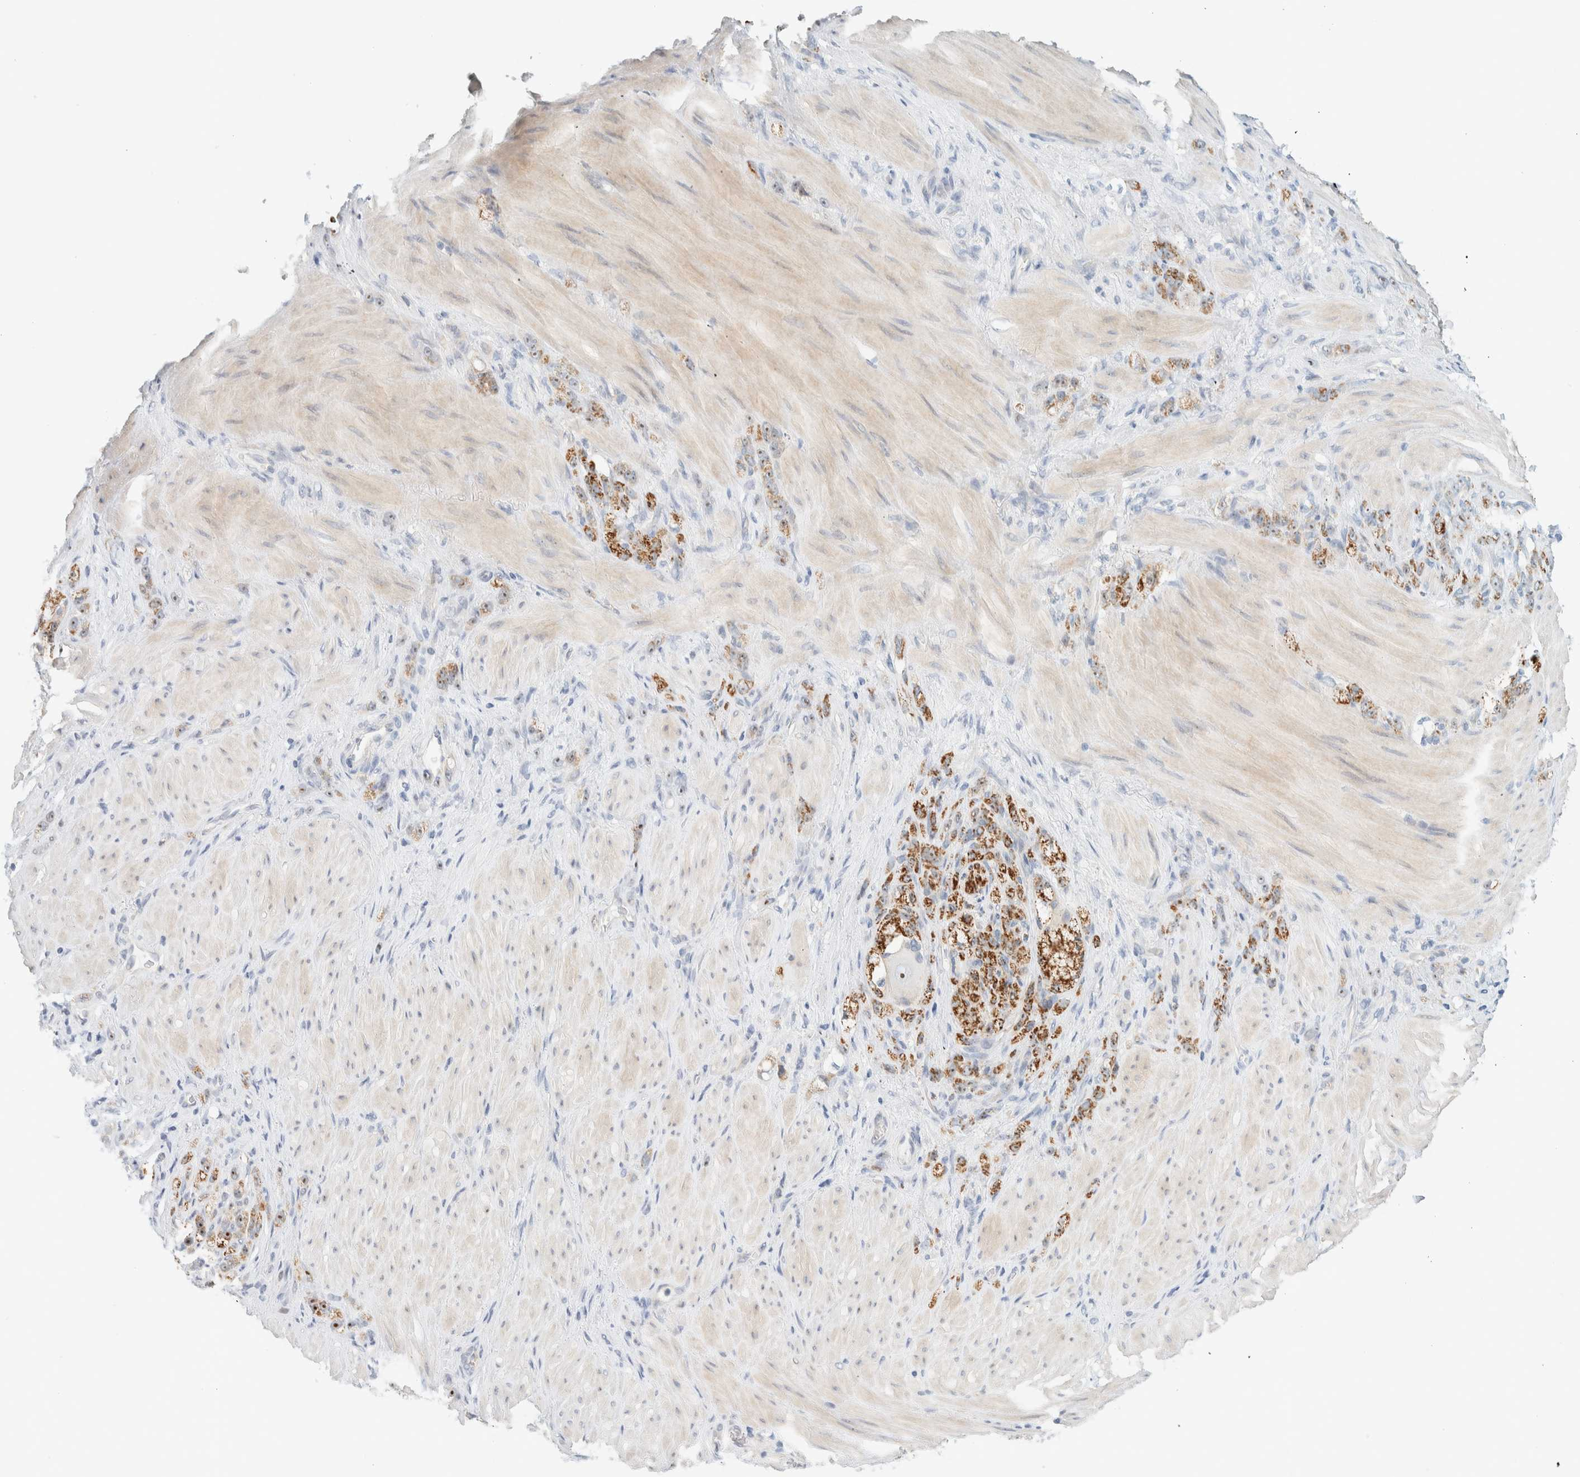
{"staining": {"intensity": "moderate", "quantity": ">75%", "location": "cytoplasmic/membranous"}, "tissue": "stomach cancer", "cell_type": "Tumor cells", "image_type": "cancer", "snomed": [{"axis": "morphology", "description": "Normal tissue, NOS"}, {"axis": "morphology", "description": "Adenocarcinoma, NOS"}, {"axis": "topography", "description": "Stomach"}], "caption": "Moderate cytoplasmic/membranous positivity is seen in about >75% of tumor cells in adenocarcinoma (stomach).", "gene": "NDE1", "patient": {"sex": "male", "age": 82}}